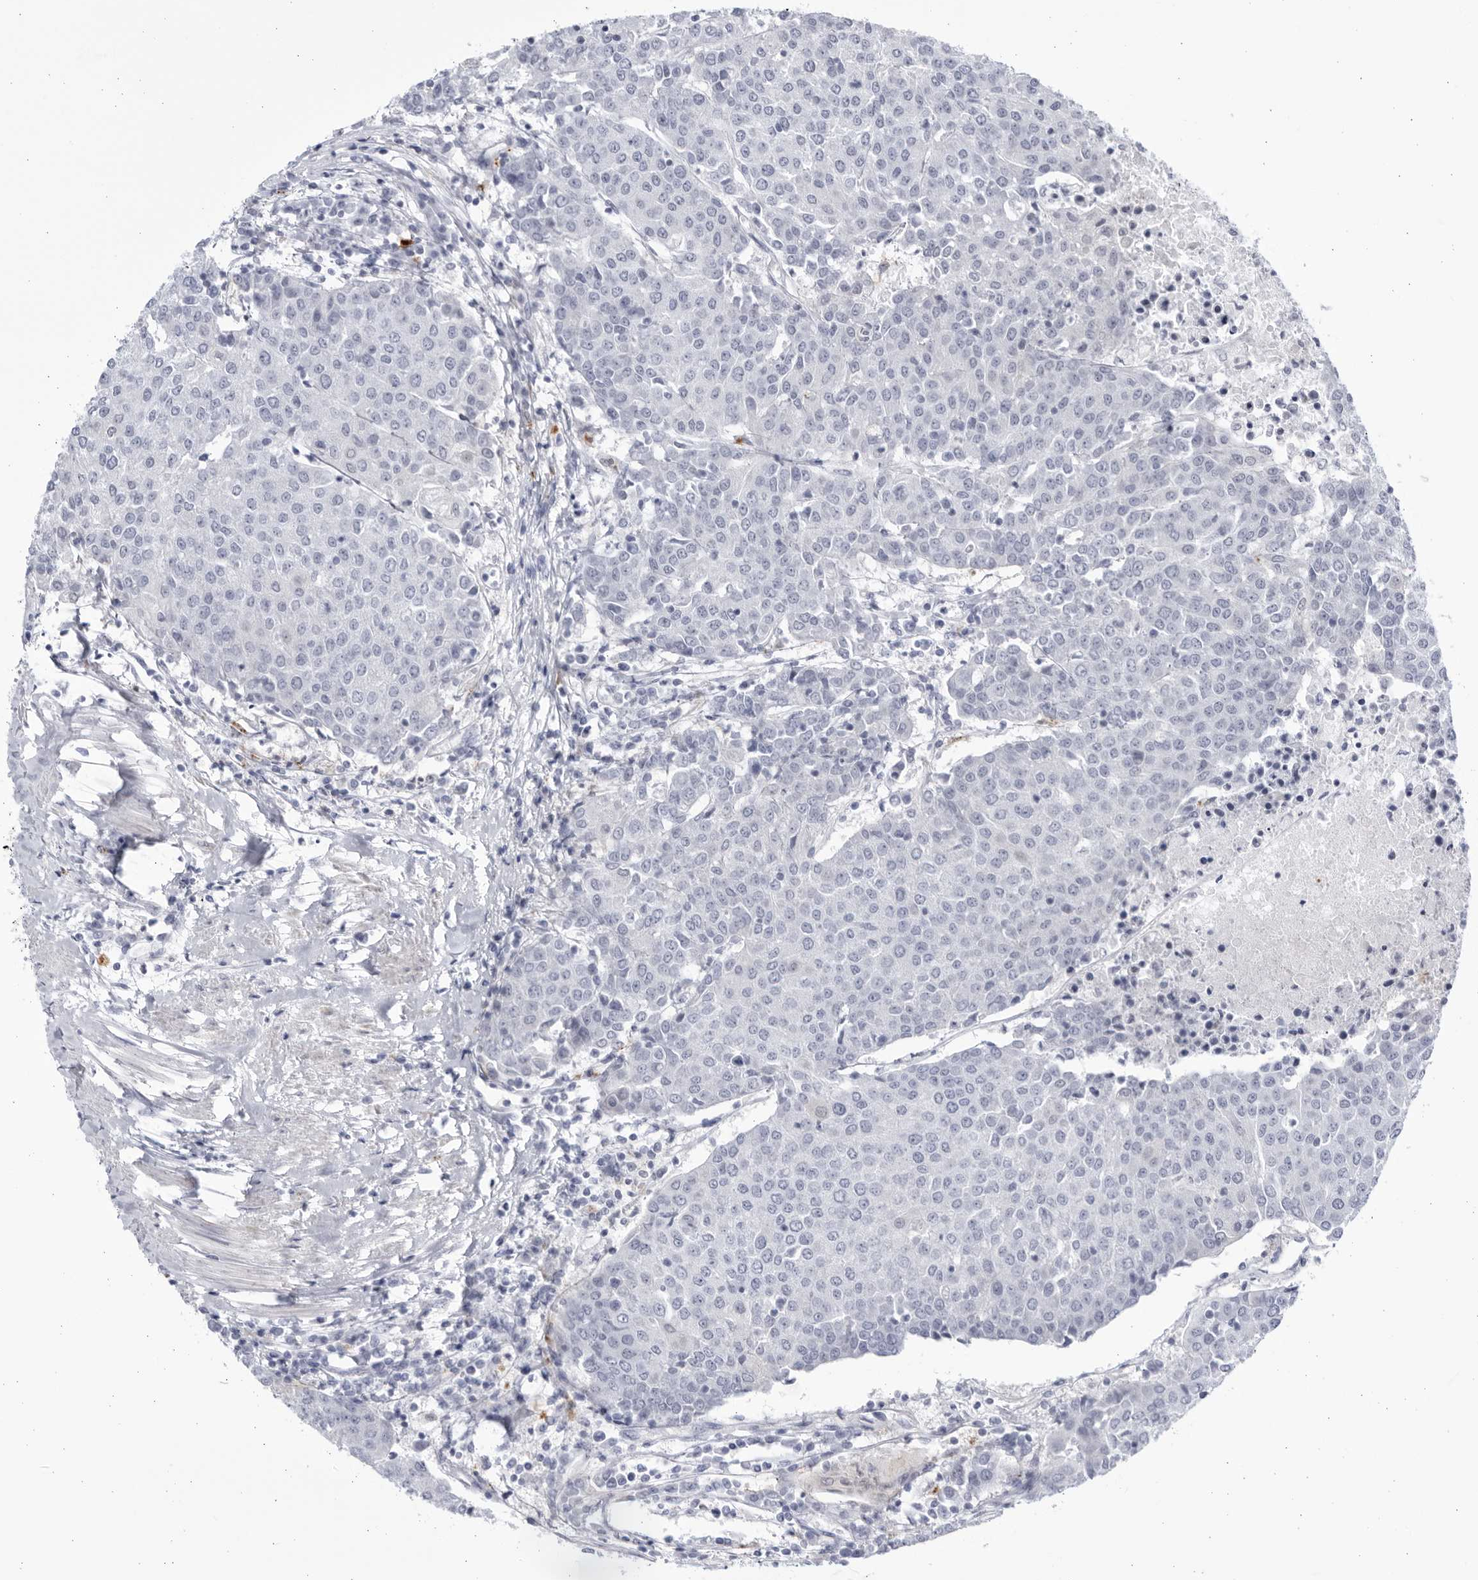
{"staining": {"intensity": "negative", "quantity": "none", "location": "none"}, "tissue": "urothelial cancer", "cell_type": "Tumor cells", "image_type": "cancer", "snomed": [{"axis": "morphology", "description": "Urothelial carcinoma, High grade"}, {"axis": "topography", "description": "Urinary bladder"}], "caption": "An image of human high-grade urothelial carcinoma is negative for staining in tumor cells.", "gene": "CCDC181", "patient": {"sex": "female", "age": 85}}